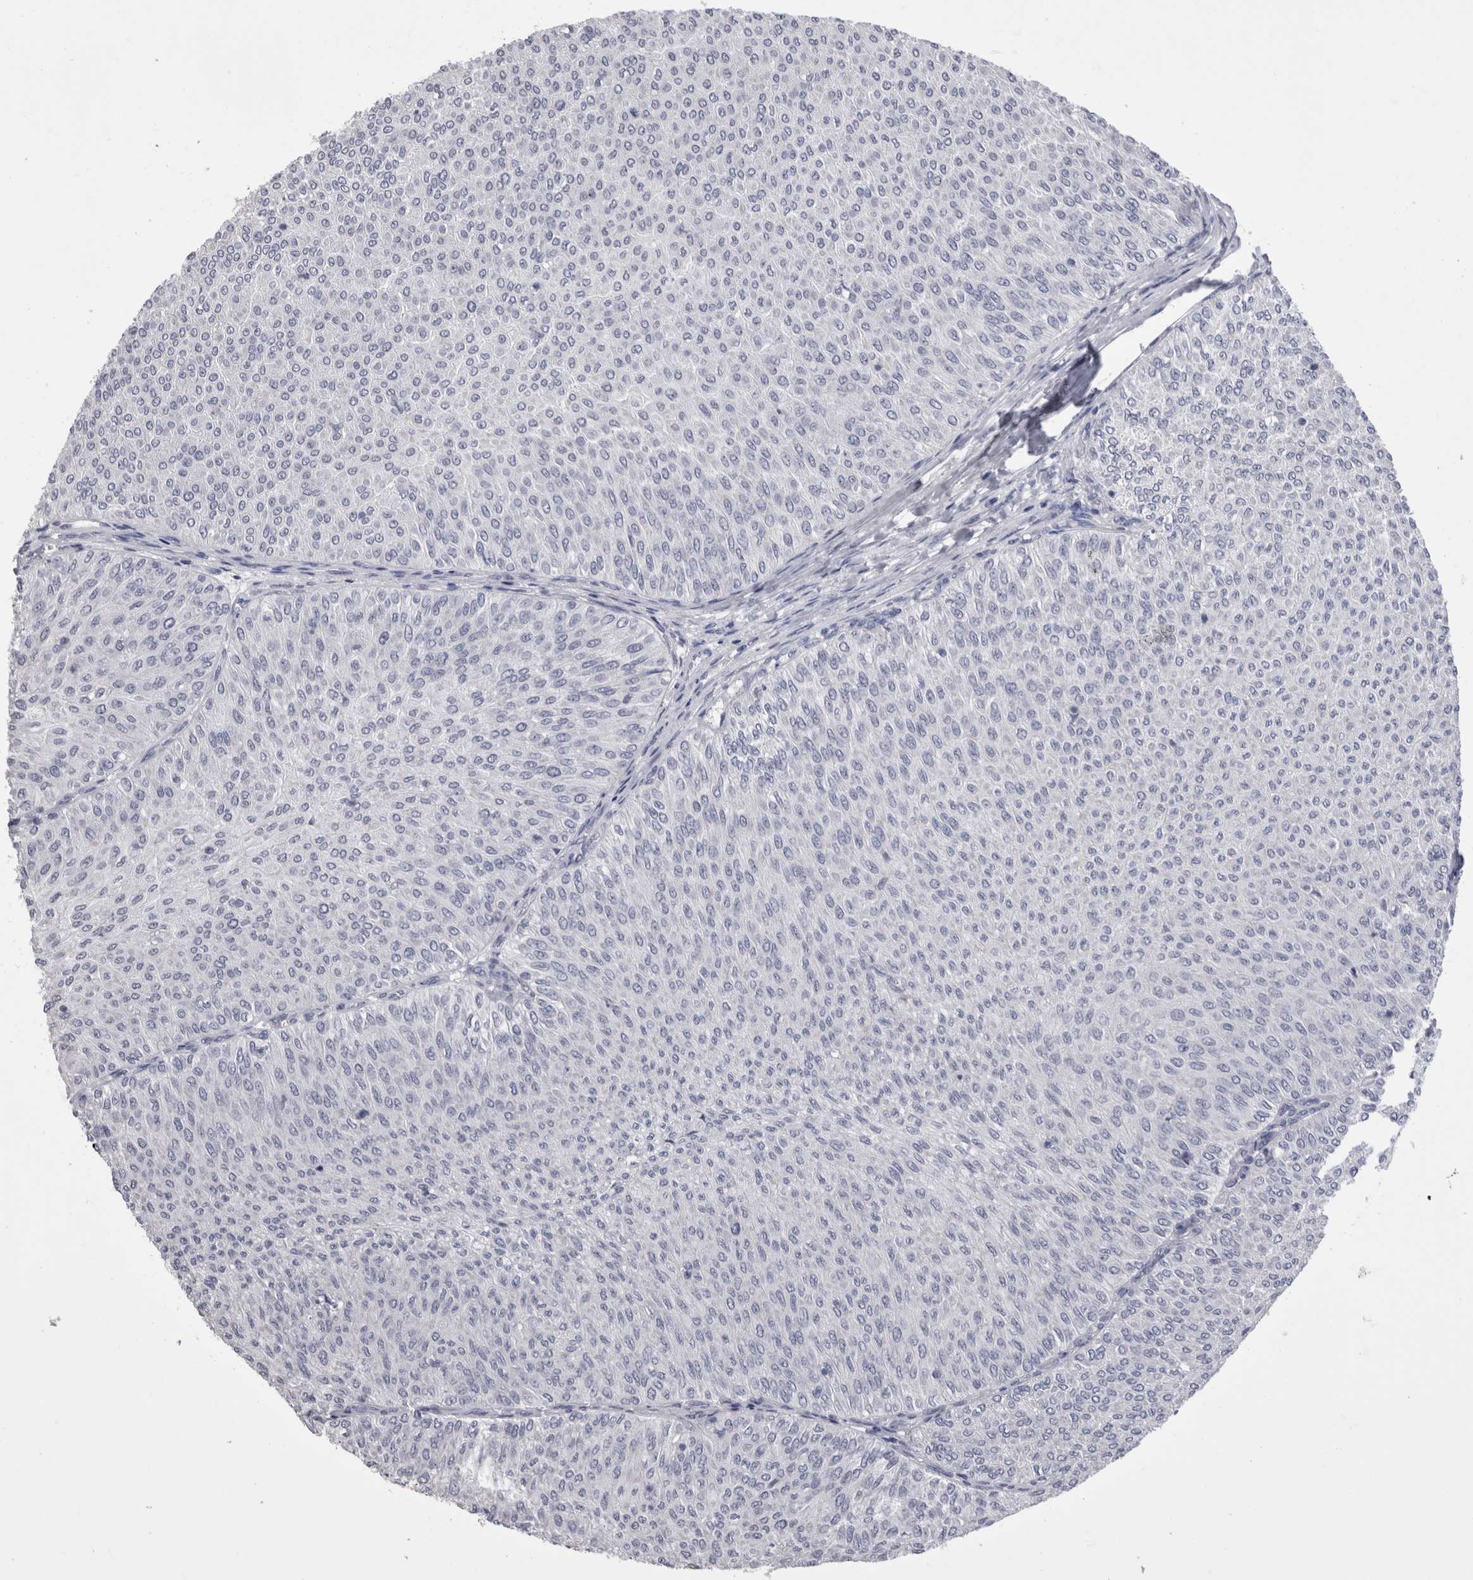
{"staining": {"intensity": "negative", "quantity": "none", "location": "none"}, "tissue": "urothelial cancer", "cell_type": "Tumor cells", "image_type": "cancer", "snomed": [{"axis": "morphology", "description": "Urothelial carcinoma, Low grade"}, {"axis": "topography", "description": "Urinary bladder"}], "caption": "IHC of urothelial carcinoma (low-grade) exhibits no expression in tumor cells. The staining is performed using DAB brown chromogen with nuclei counter-stained in using hematoxylin.", "gene": "CDHR5", "patient": {"sex": "male", "age": 78}}